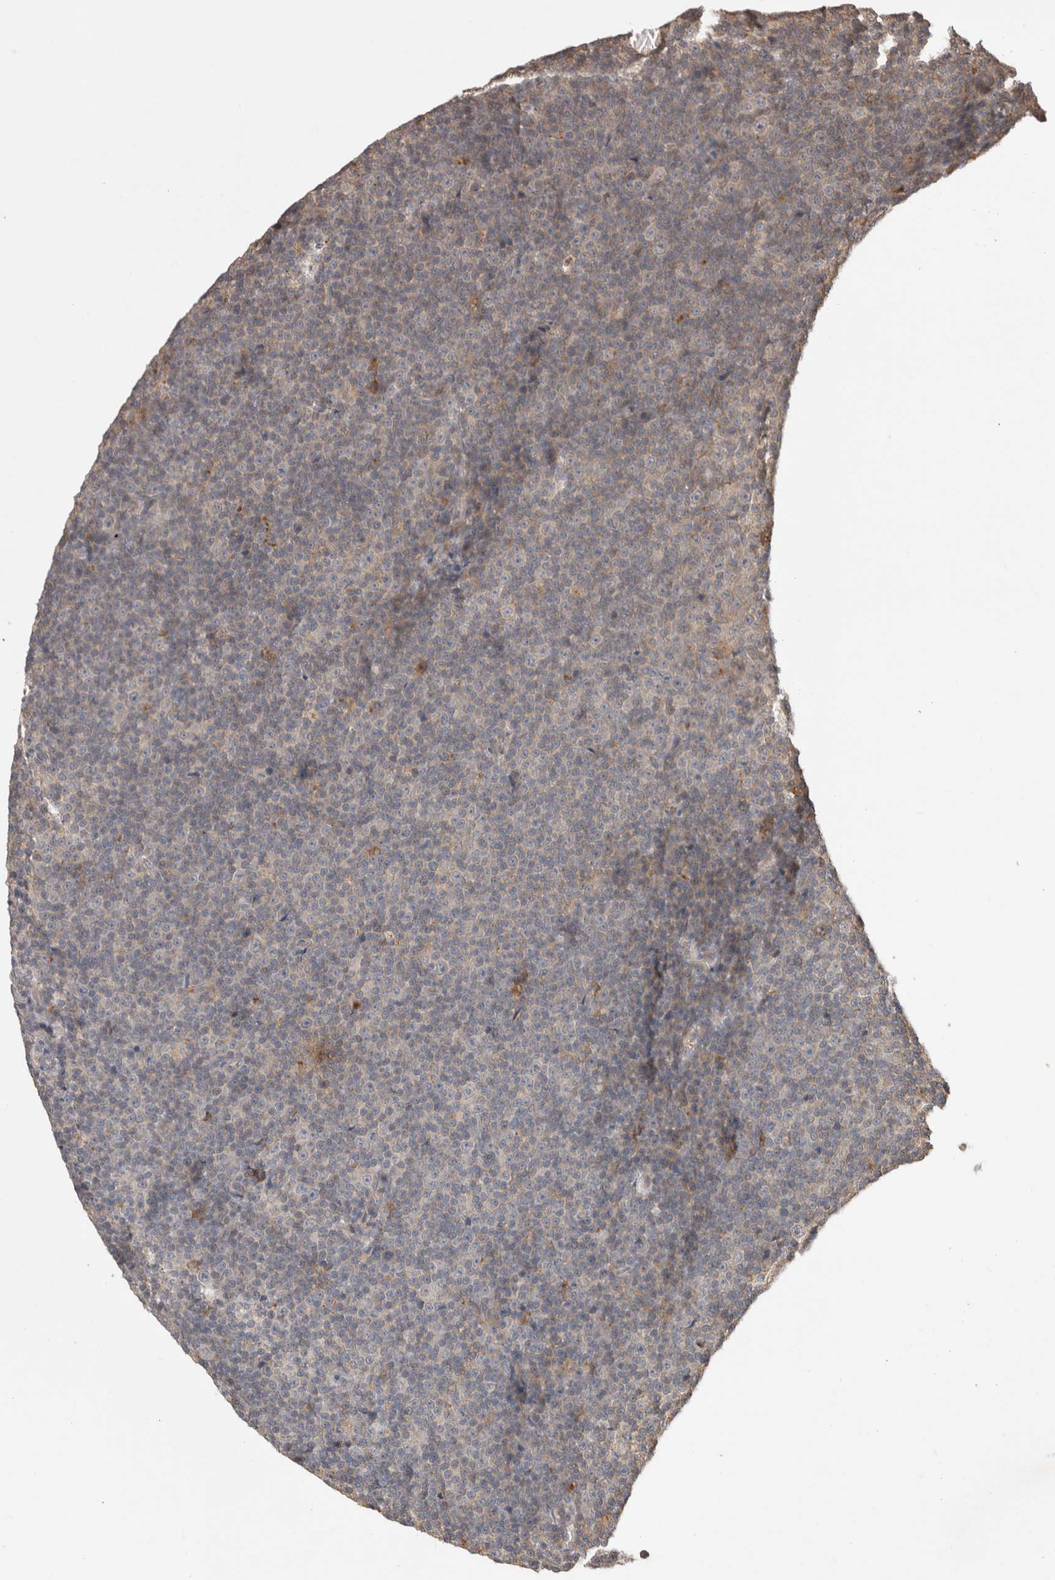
{"staining": {"intensity": "negative", "quantity": "none", "location": "none"}, "tissue": "lymphoma", "cell_type": "Tumor cells", "image_type": "cancer", "snomed": [{"axis": "morphology", "description": "Malignant lymphoma, non-Hodgkin's type, Low grade"}, {"axis": "topography", "description": "Lymph node"}], "caption": "Immunohistochemistry of human lymphoma exhibits no staining in tumor cells. The staining is performed using DAB (3,3'-diaminobenzidine) brown chromogen with nuclei counter-stained in using hematoxylin.", "gene": "PRMT3", "patient": {"sex": "female", "age": 67}}